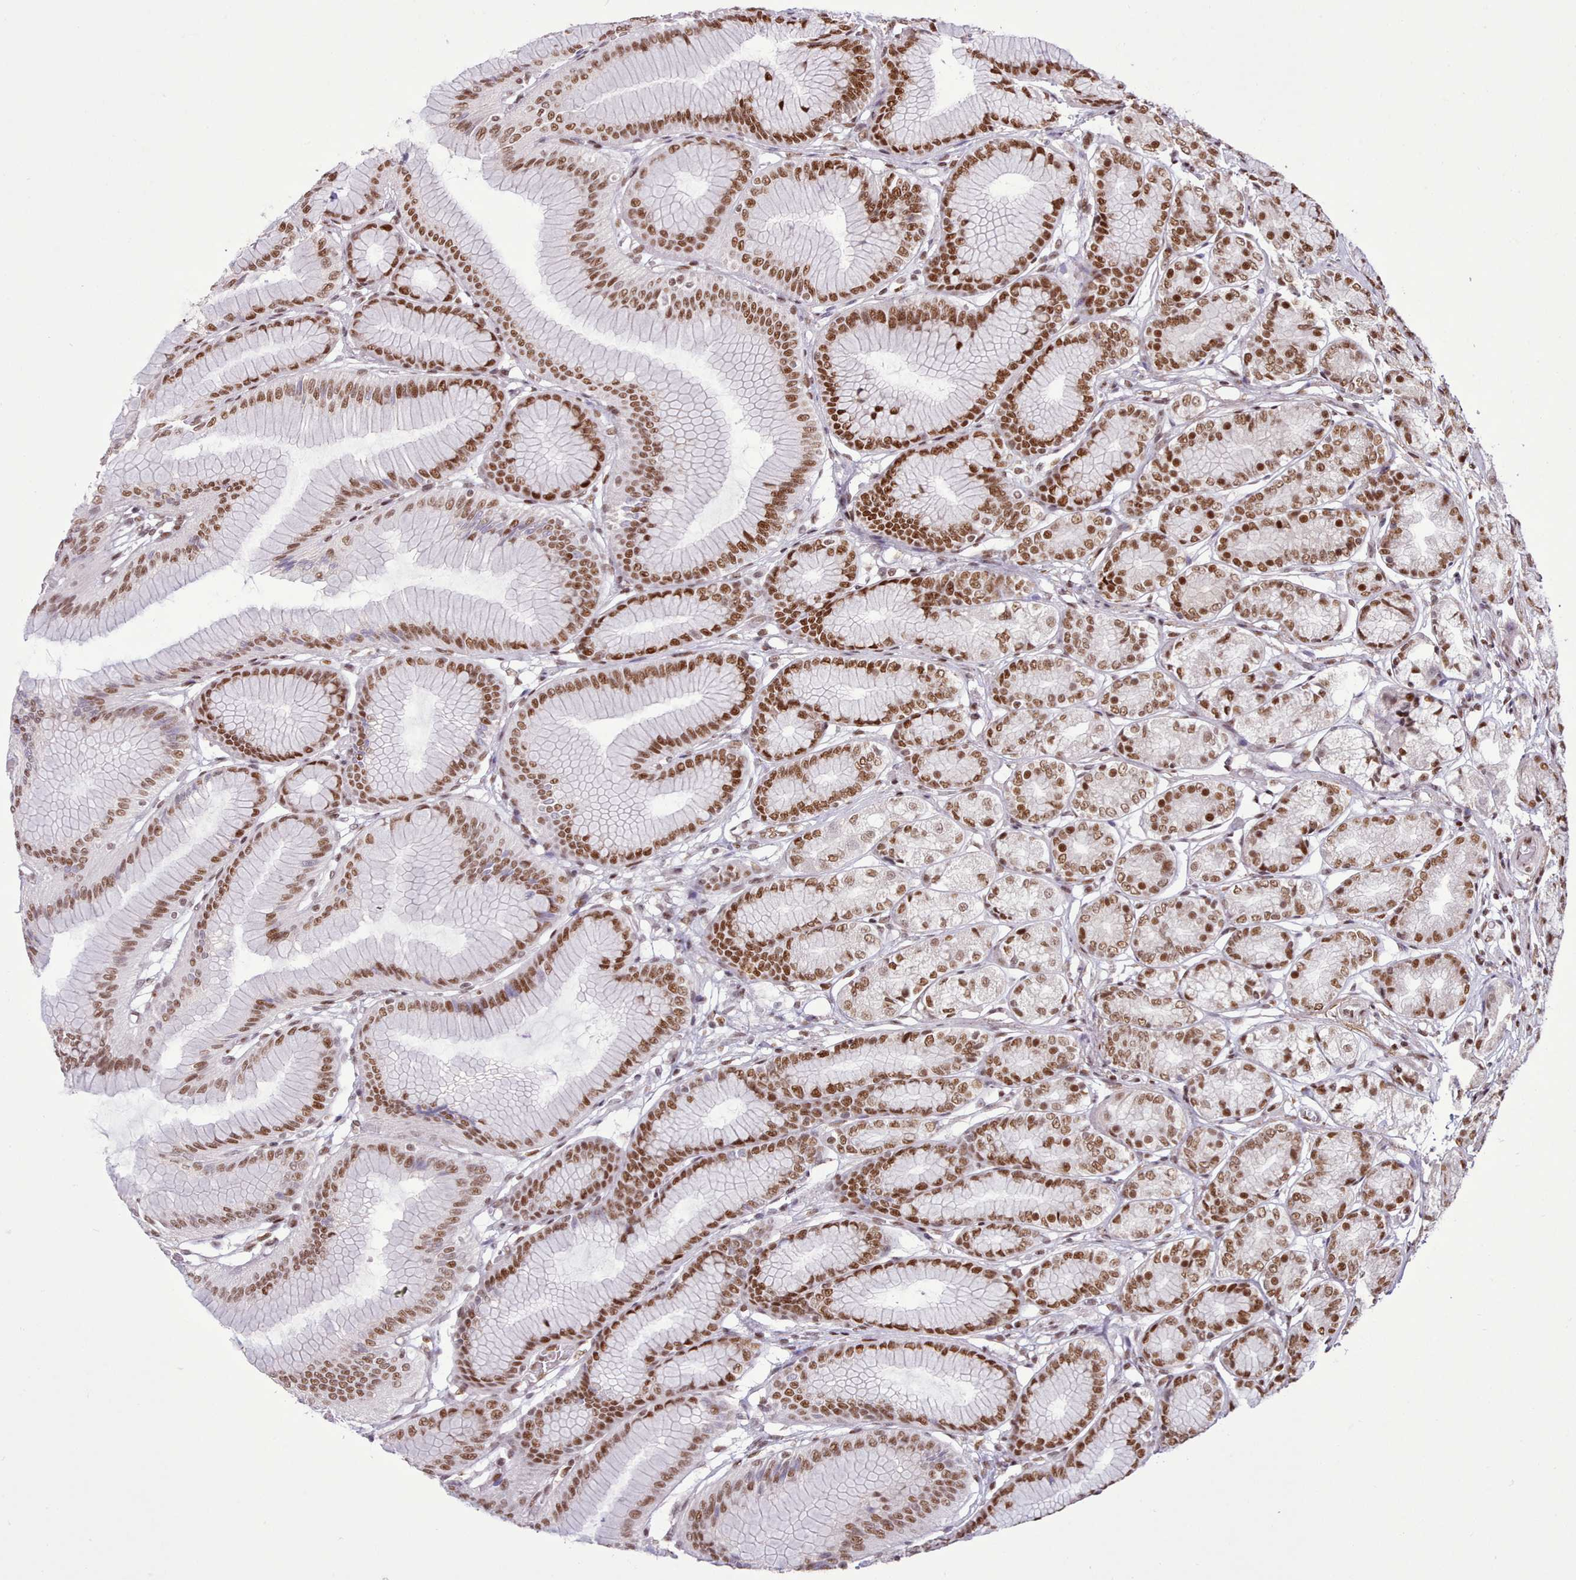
{"staining": {"intensity": "strong", "quantity": ">75%", "location": "nuclear"}, "tissue": "stomach", "cell_type": "Glandular cells", "image_type": "normal", "snomed": [{"axis": "morphology", "description": "Normal tissue, NOS"}, {"axis": "morphology", "description": "Adenocarcinoma, NOS"}, {"axis": "morphology", "description": "Adenocarcinoma, High grade"}, {"axis": "topography", "description": "Stomach, upper"}, {"axis": "topography", "description": "Stomach"}], "caption": "About >75% of glandular cells in benign stomach display strong nuclear protein staining as visualized by brown immunohistochemical staining.", "gene": "TAF15", "patient": {"sex": "female", "age": 65}}